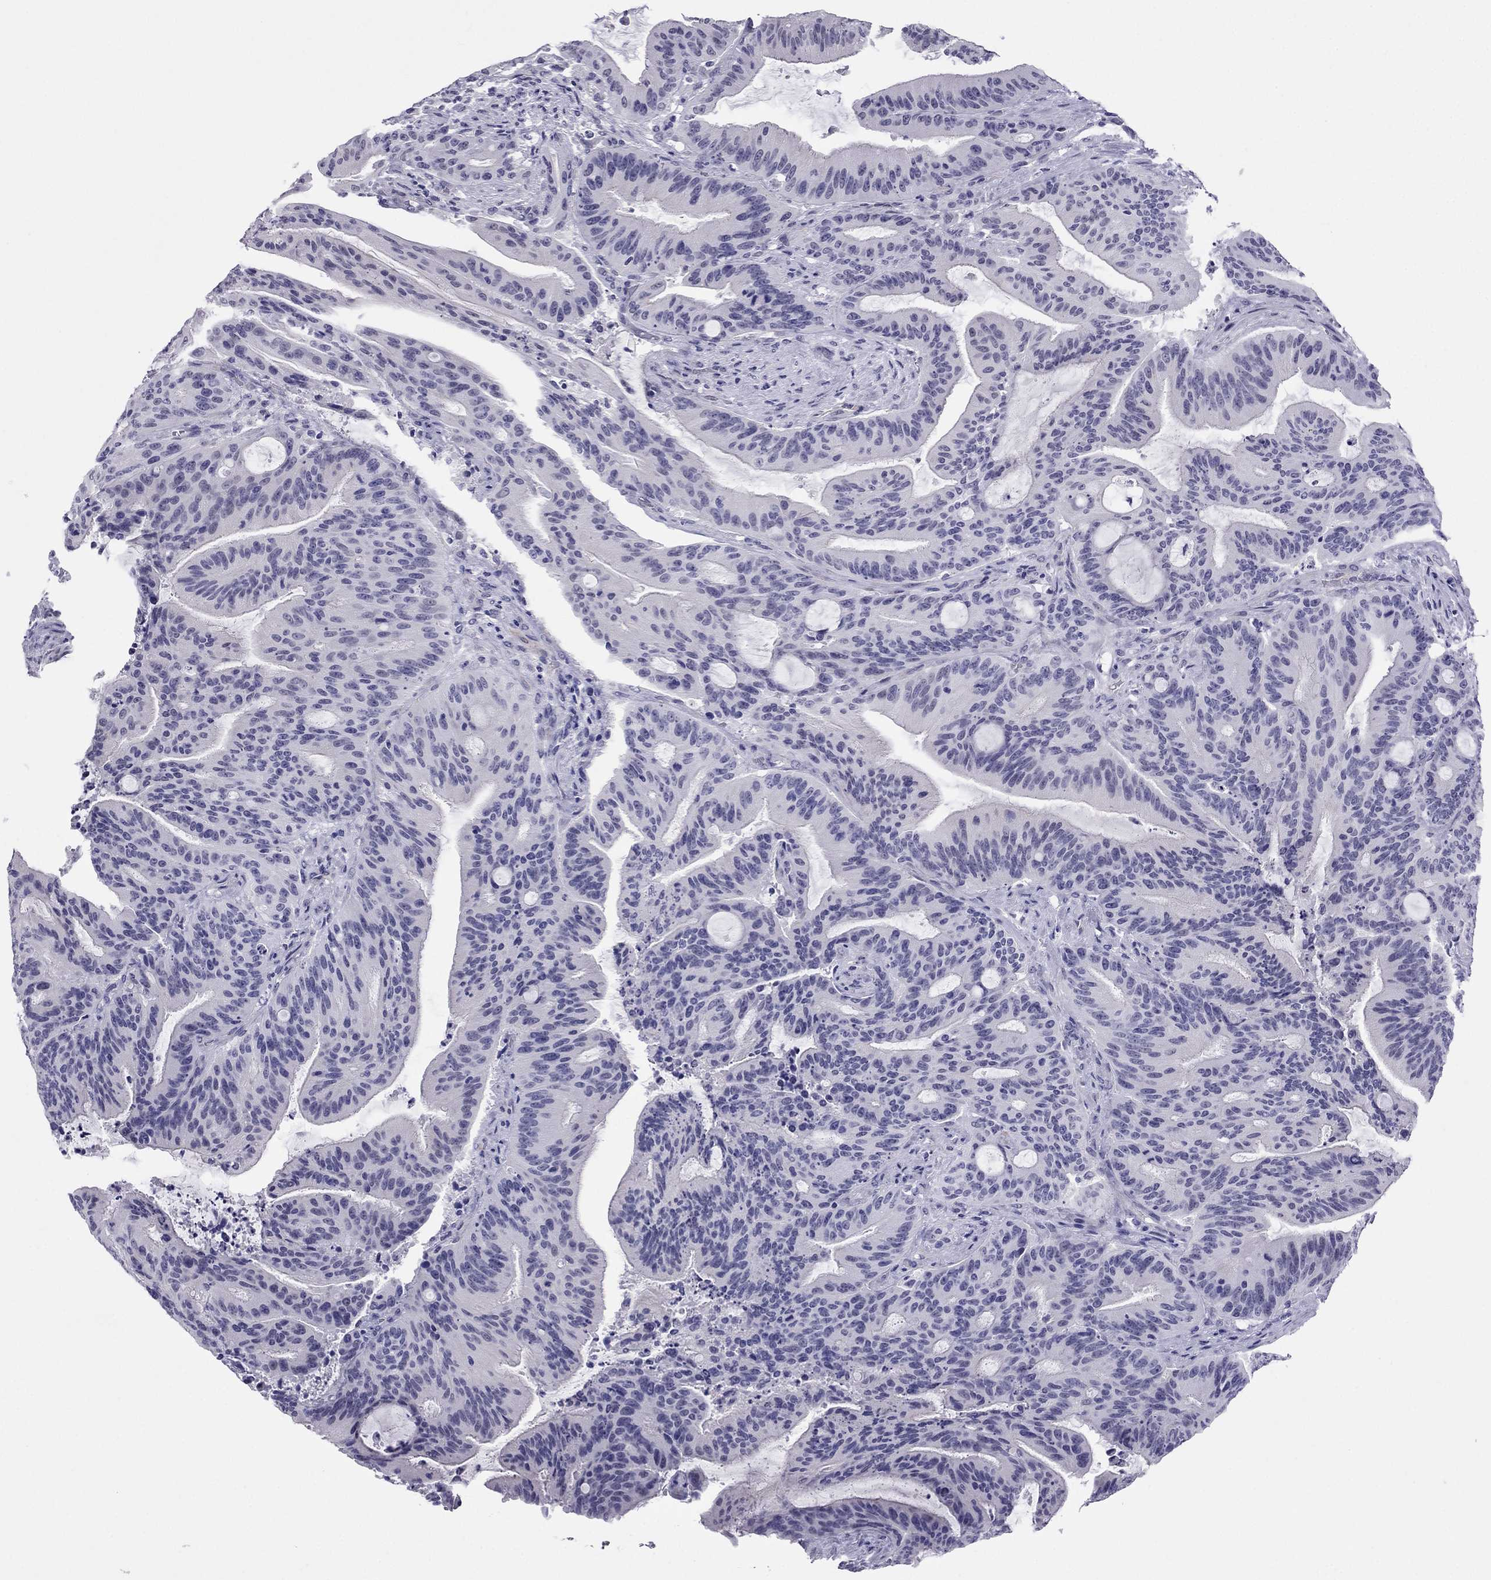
{"staining": {"intensity": "negative", "quantity": "none", "location": "none"}, "tissue": "liver cancer", "cell_type": "Tumor cells", "image_type": "cancer", "snomed": [{"axis": "morphology", "description": "Cholangiocarcinoma"}, {"axis": "topography", "description": "Liver"}], "caption": "This is a histopathology image of immunohistochemistry (IHC) staining of liver cholangiocarcinoma, which shows no staining in tumor cells.", "gene": "CROCC2", "patient": {"sex": "female", "age": 73}}